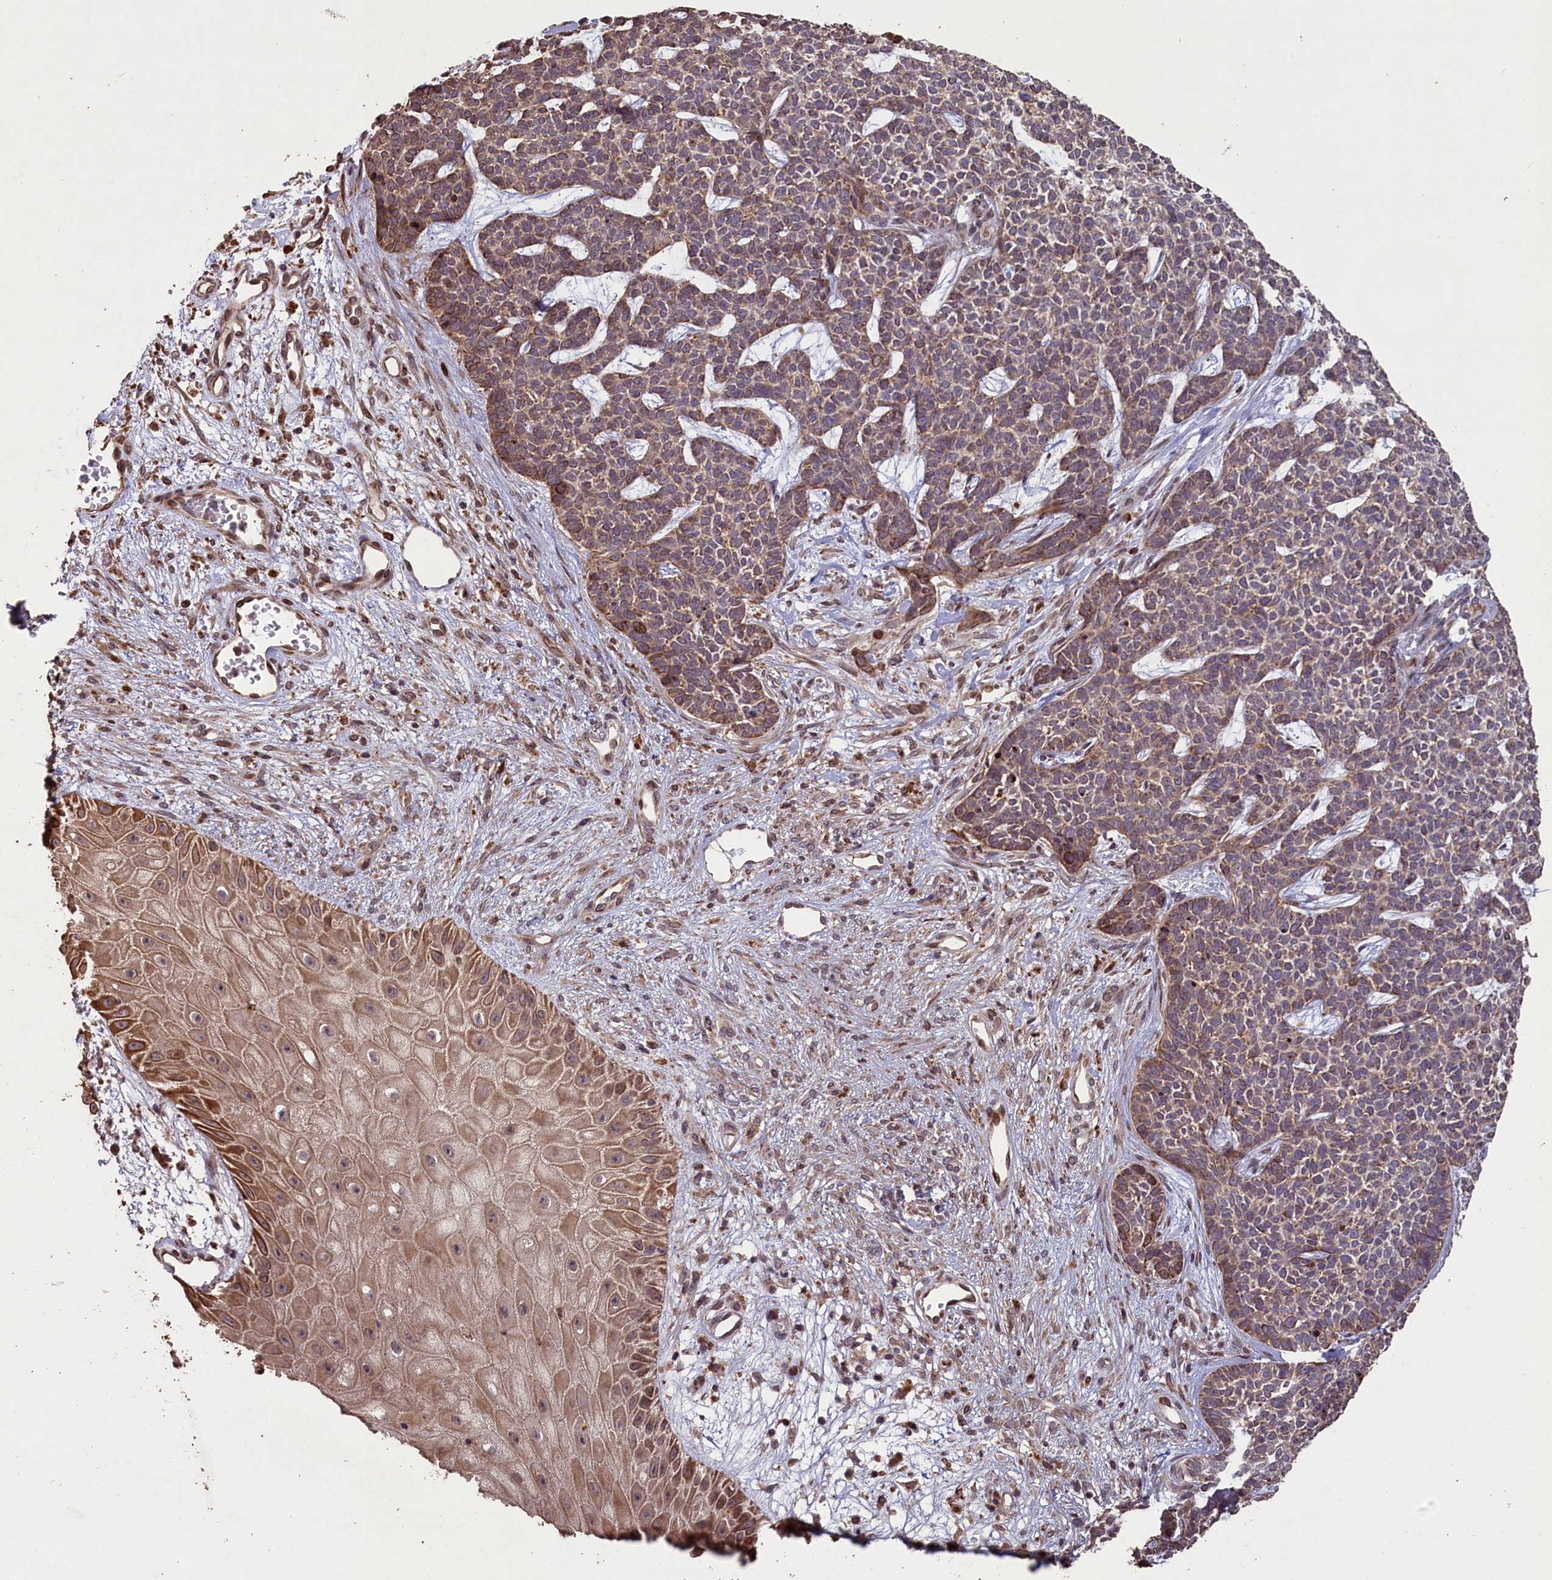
{"staining": {"intensity": "moderate", "quantity": "25%-75%", "location": "cytoplasmic/membranous"}, "tissue": "skin cancer", "cell_type": "Tumor cells", "image_type": "cancer", "snomed": [{"axis": "morphology", "description": "Basal cell carcinoma"}, {"axis": "topography", "description": "Skin"}], "caption": "Moderate cytoplasmic/membranous protein positivity is appreciated in approximately 25%-75% of tumor cells in basal cell carcinoma (skin).", "gene": "SLC38A7", "patient": {"sex": "female", "age": 84}}